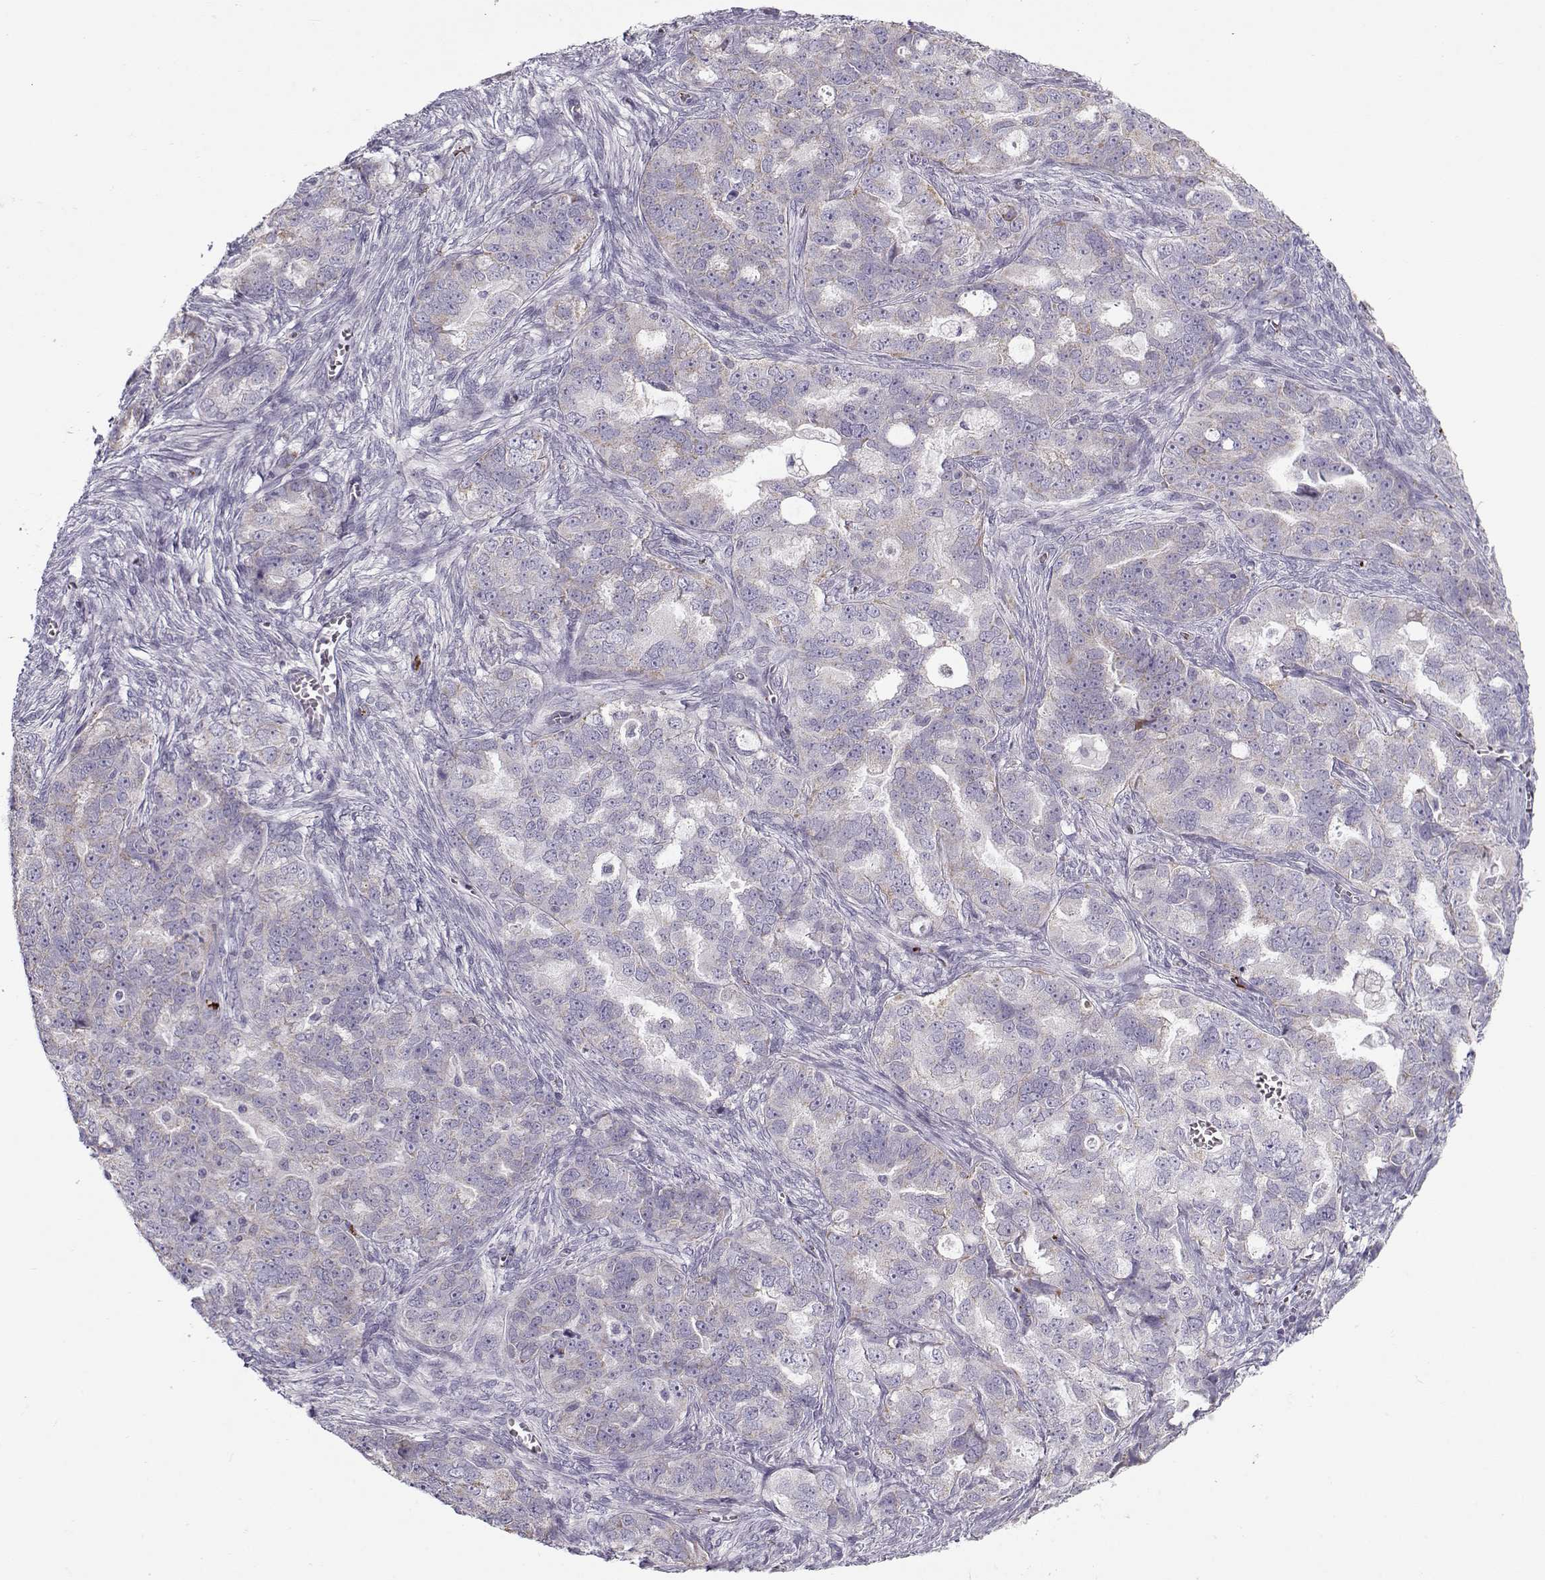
{"staining": {"intensity": "negative", "quantity": "none", "location": "none"}, "tissue": "ovarian cancer", "cell_type": "Tumor cells", "image_type": "cancer", "snomed": [{"axis": "morphology", "description": "Cystadenocarcinoma, serous, NOS"}, {"axis": "topography", "description": "Ovary"}], "caption": "An IHC photomicrograph of ovarian cancer (serous cystadenocarcinoma) is shown. There is no staining in tumor cells of ovarian cancer (serous cystadenocarcinoma).", "gene": "KLF17", "patient": {"sex": "female", "age": 51}}